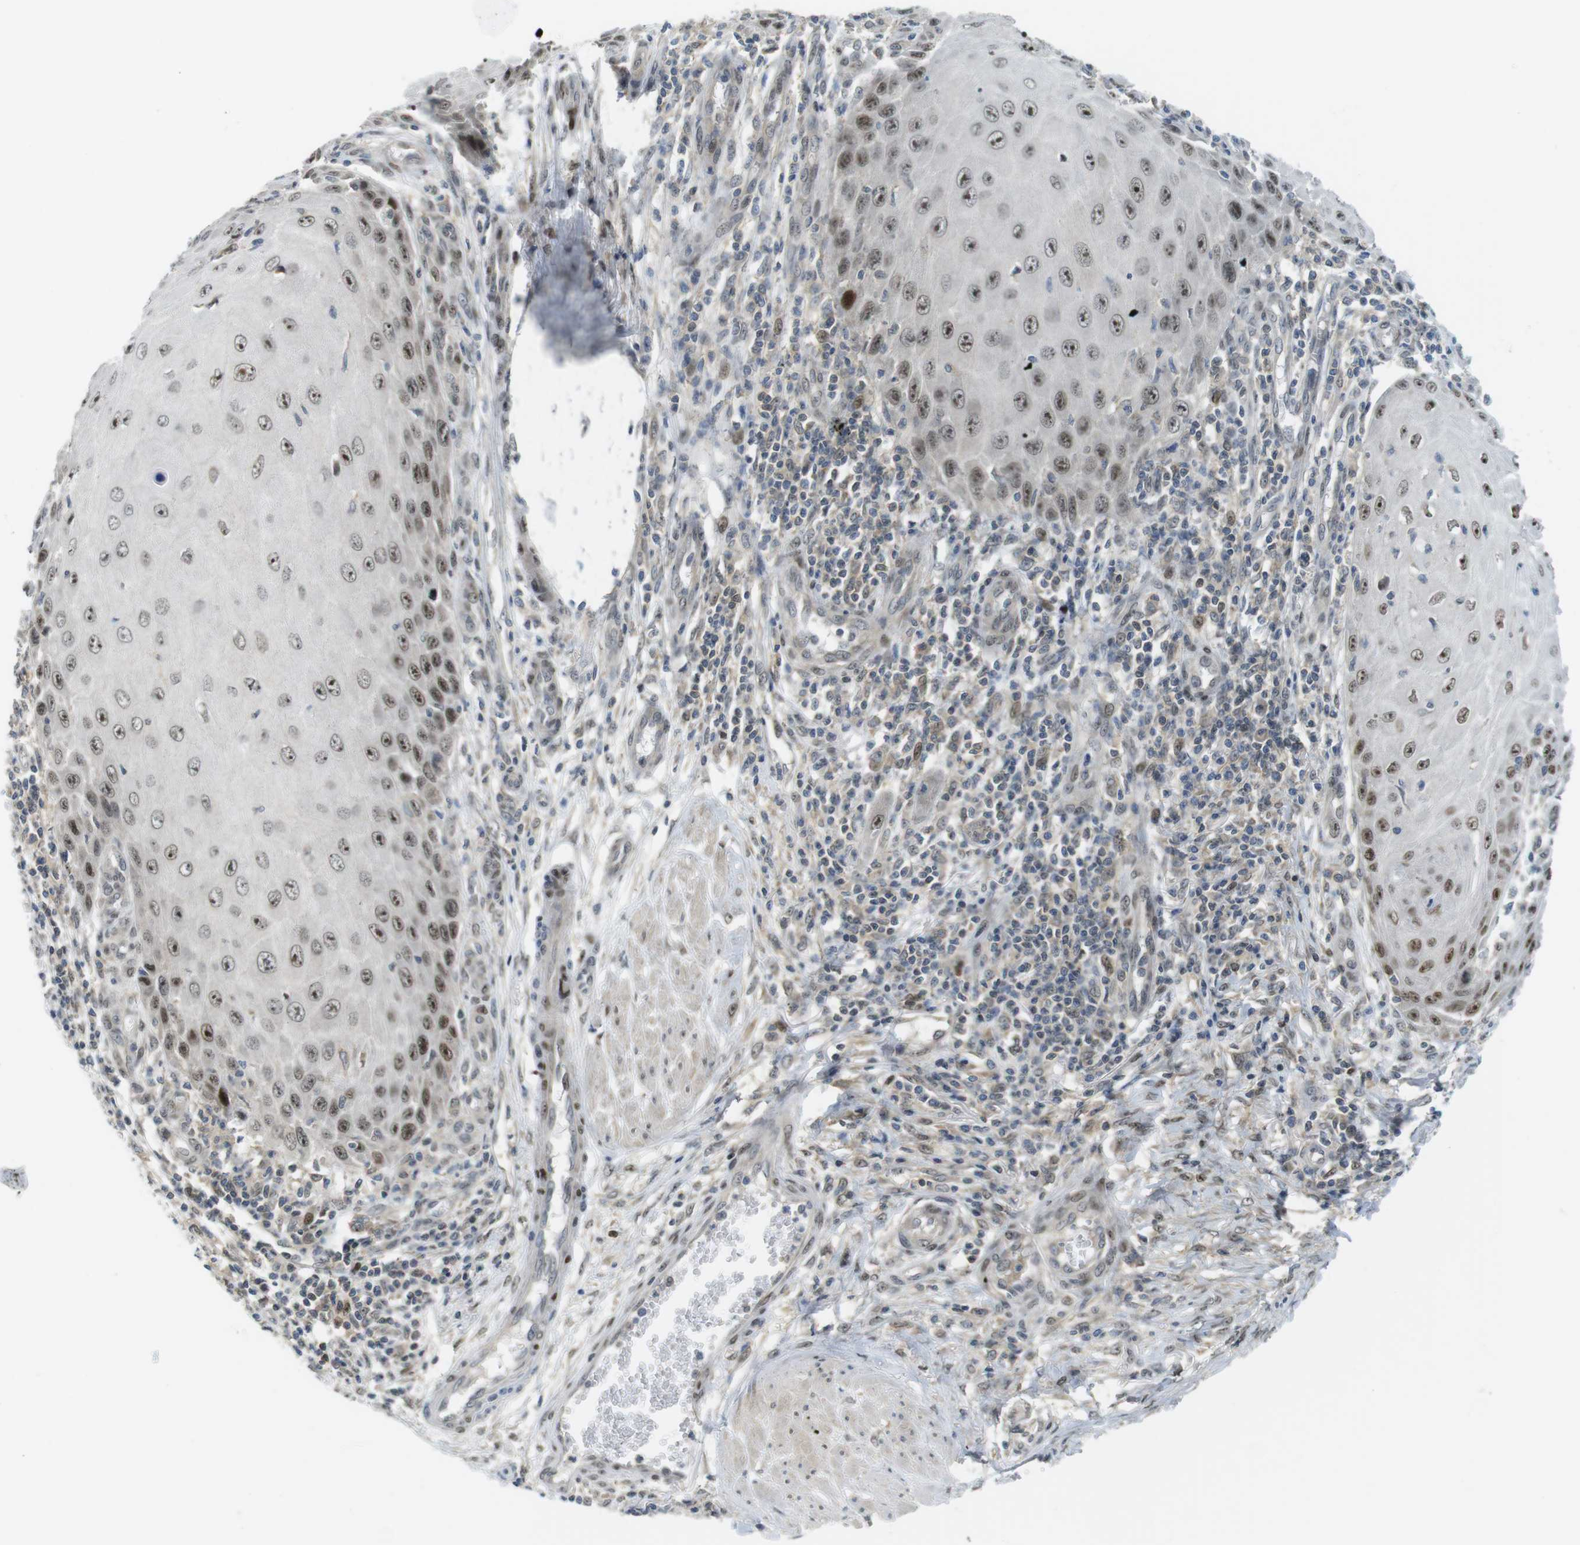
{"staining": {"intensity": "moderate", "quantity": ">75%", "location": "nuclear"}, "tissue": "skin cancer", "cell_type": "Tumor cells", "image_type": "cancer", "snomed": [{"axis": "morphology", "description": "Squamous cell carcinoma, NOS"}, {"axis": "topography", "description": "Skin"}], "caption": "Immunohistochemical staining of human skin squamous cell carcinoma demonstrates medium levels of moderate nuclear staining in about >75% of tumor cells. The protein of interest is stained brown, and the nuclei are stained in blue (DAB (3,3'-diaminobenzidine) IHC with brightfield microscopy, high magnification).", "gene": "RCC1", "patient": {"sex": "female", "age": 73}}